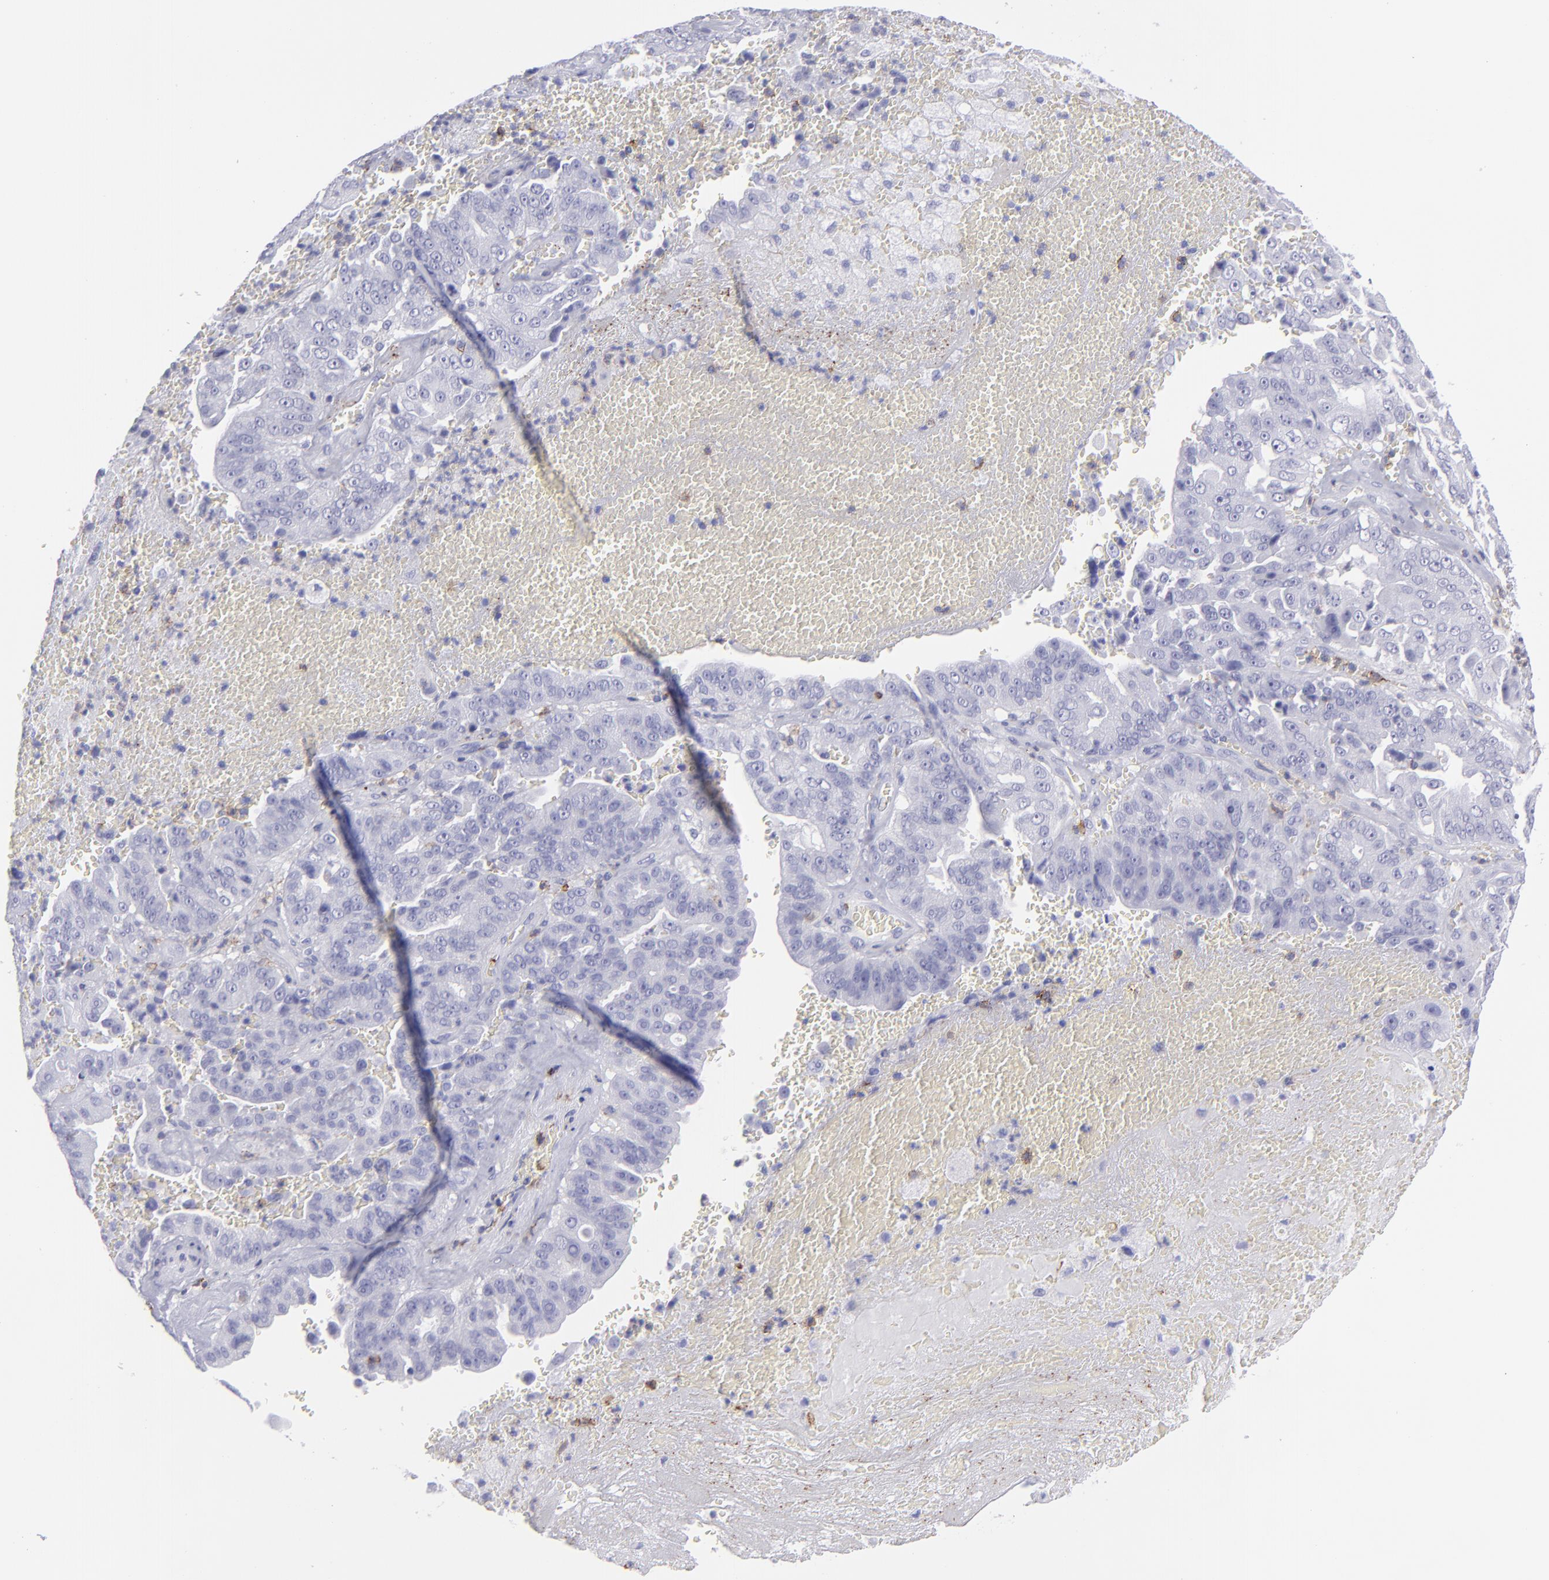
{"staining": {"intensity": "negative", "quantity": "none", "location": "none"}, "tissue": "liver cancer", "cell_type": "Tumor cells", "image_type": "cancer", "snomed": [{"axis": "morphology", "description": "Cholangiocarcinoma"}, {"axis": "topography", "description": "Liver"}], "caption": "The histopathology image exhibits no significant staining in tumor cells of cholangiocarcinoma (liver). (Immunohistochemistry (ihc), brightfield microscopy, high magnification).", "gene": "SELPLG", "patient": {"sex": "female", "age": 79}}